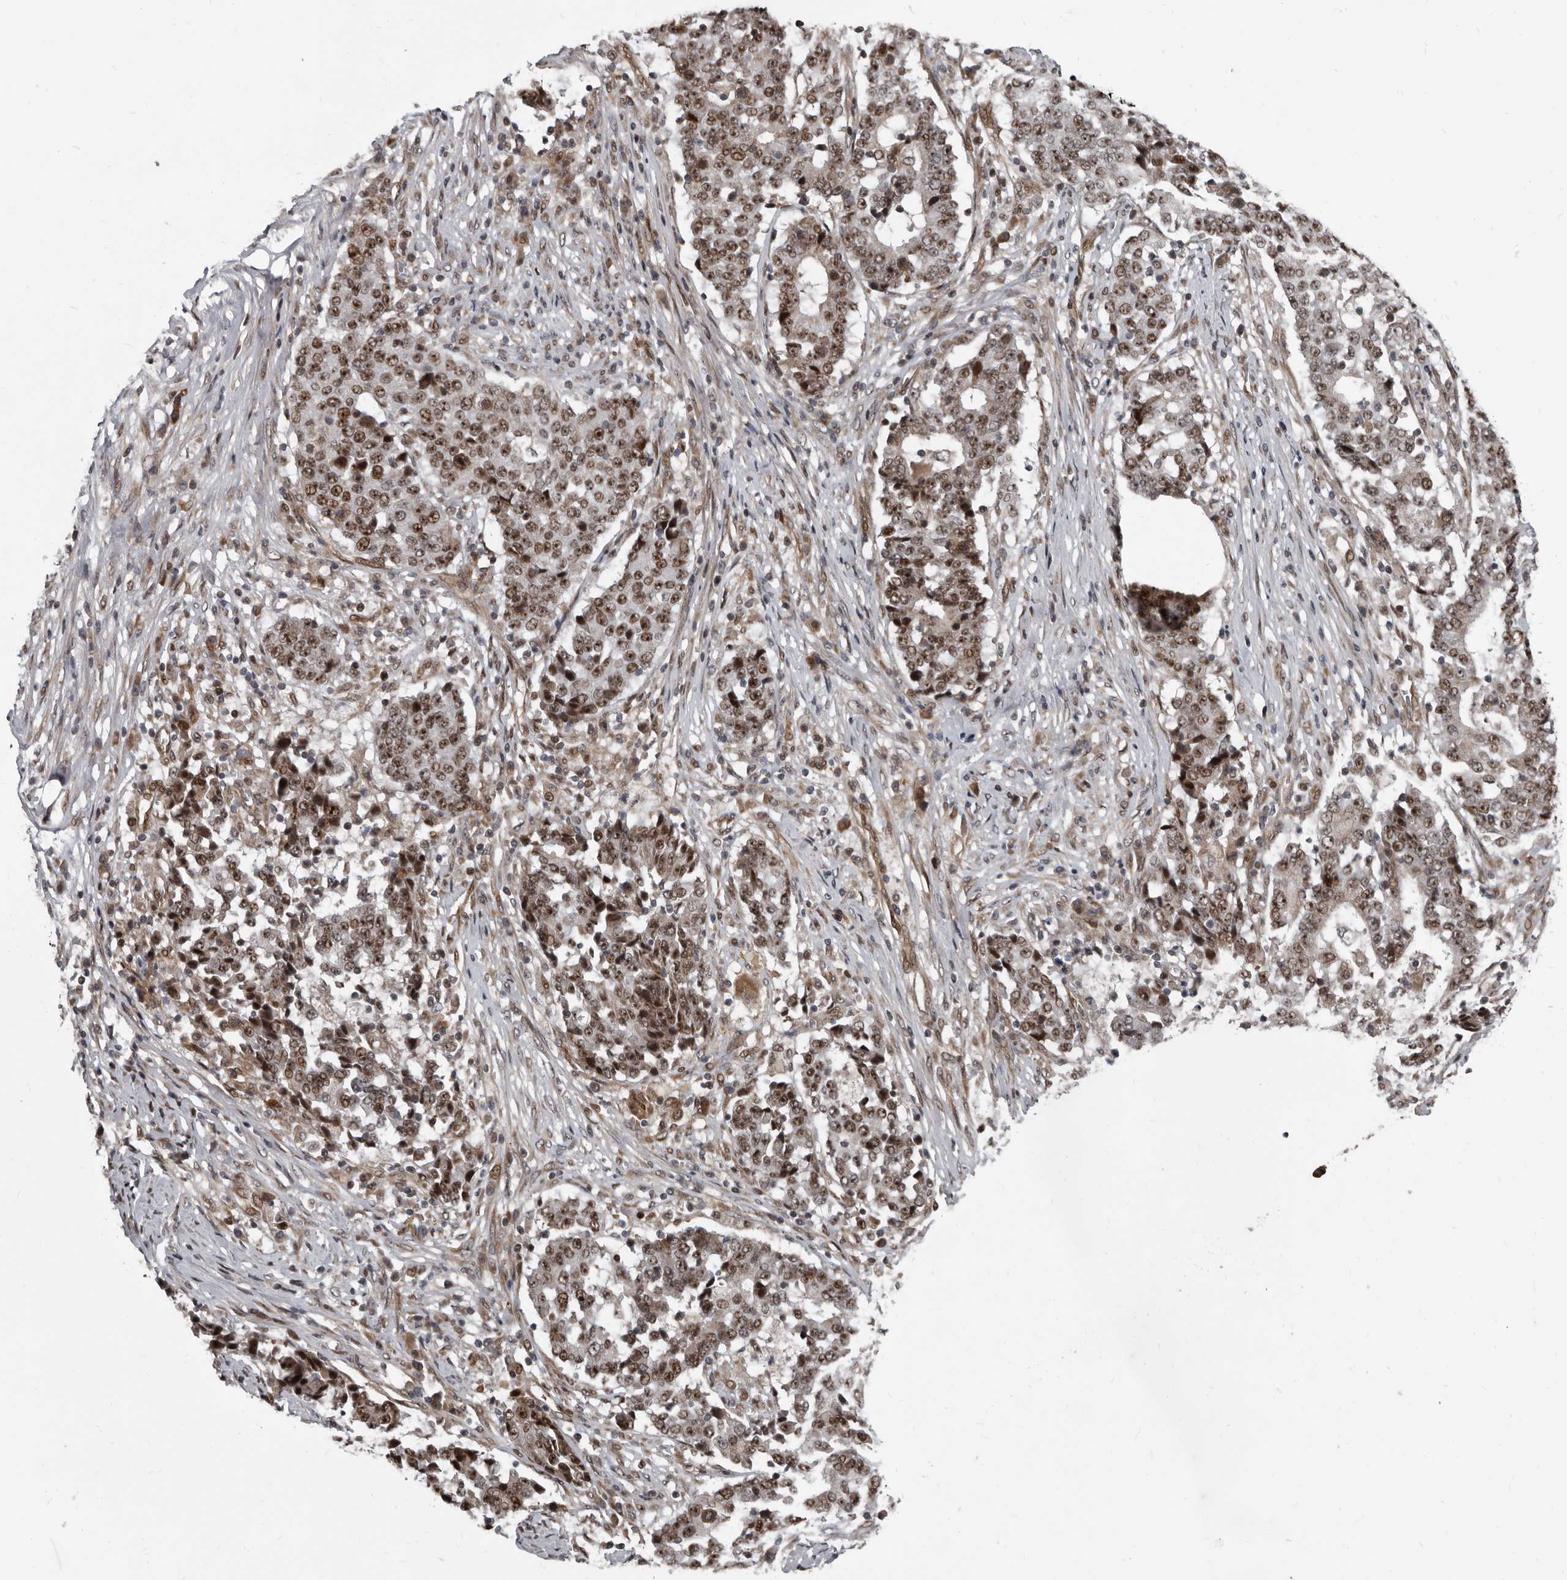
{"staining": {"intensity": "moderate", "quantity": ">75%", "location": "nuclear"}, "tissue": "stomach cancer", "cell_type": "Tumor cells", "image_type": "cancer", "snomed": [{"axis": "morphology", "description": "Adenocarcinoma, NOS"}, {"axis": "topography", "description": "Stomach"}], "caption": "This micrograph shows stomach adenocarcinoma stained with immunohistochemistry to label a protein in brown. The nuclear of tumor cells show moderate positivity for the protein. Nuclei are counter-stained blue.", "gene": "CHD1L", "patient": {"sex": "male", "age": 59}}